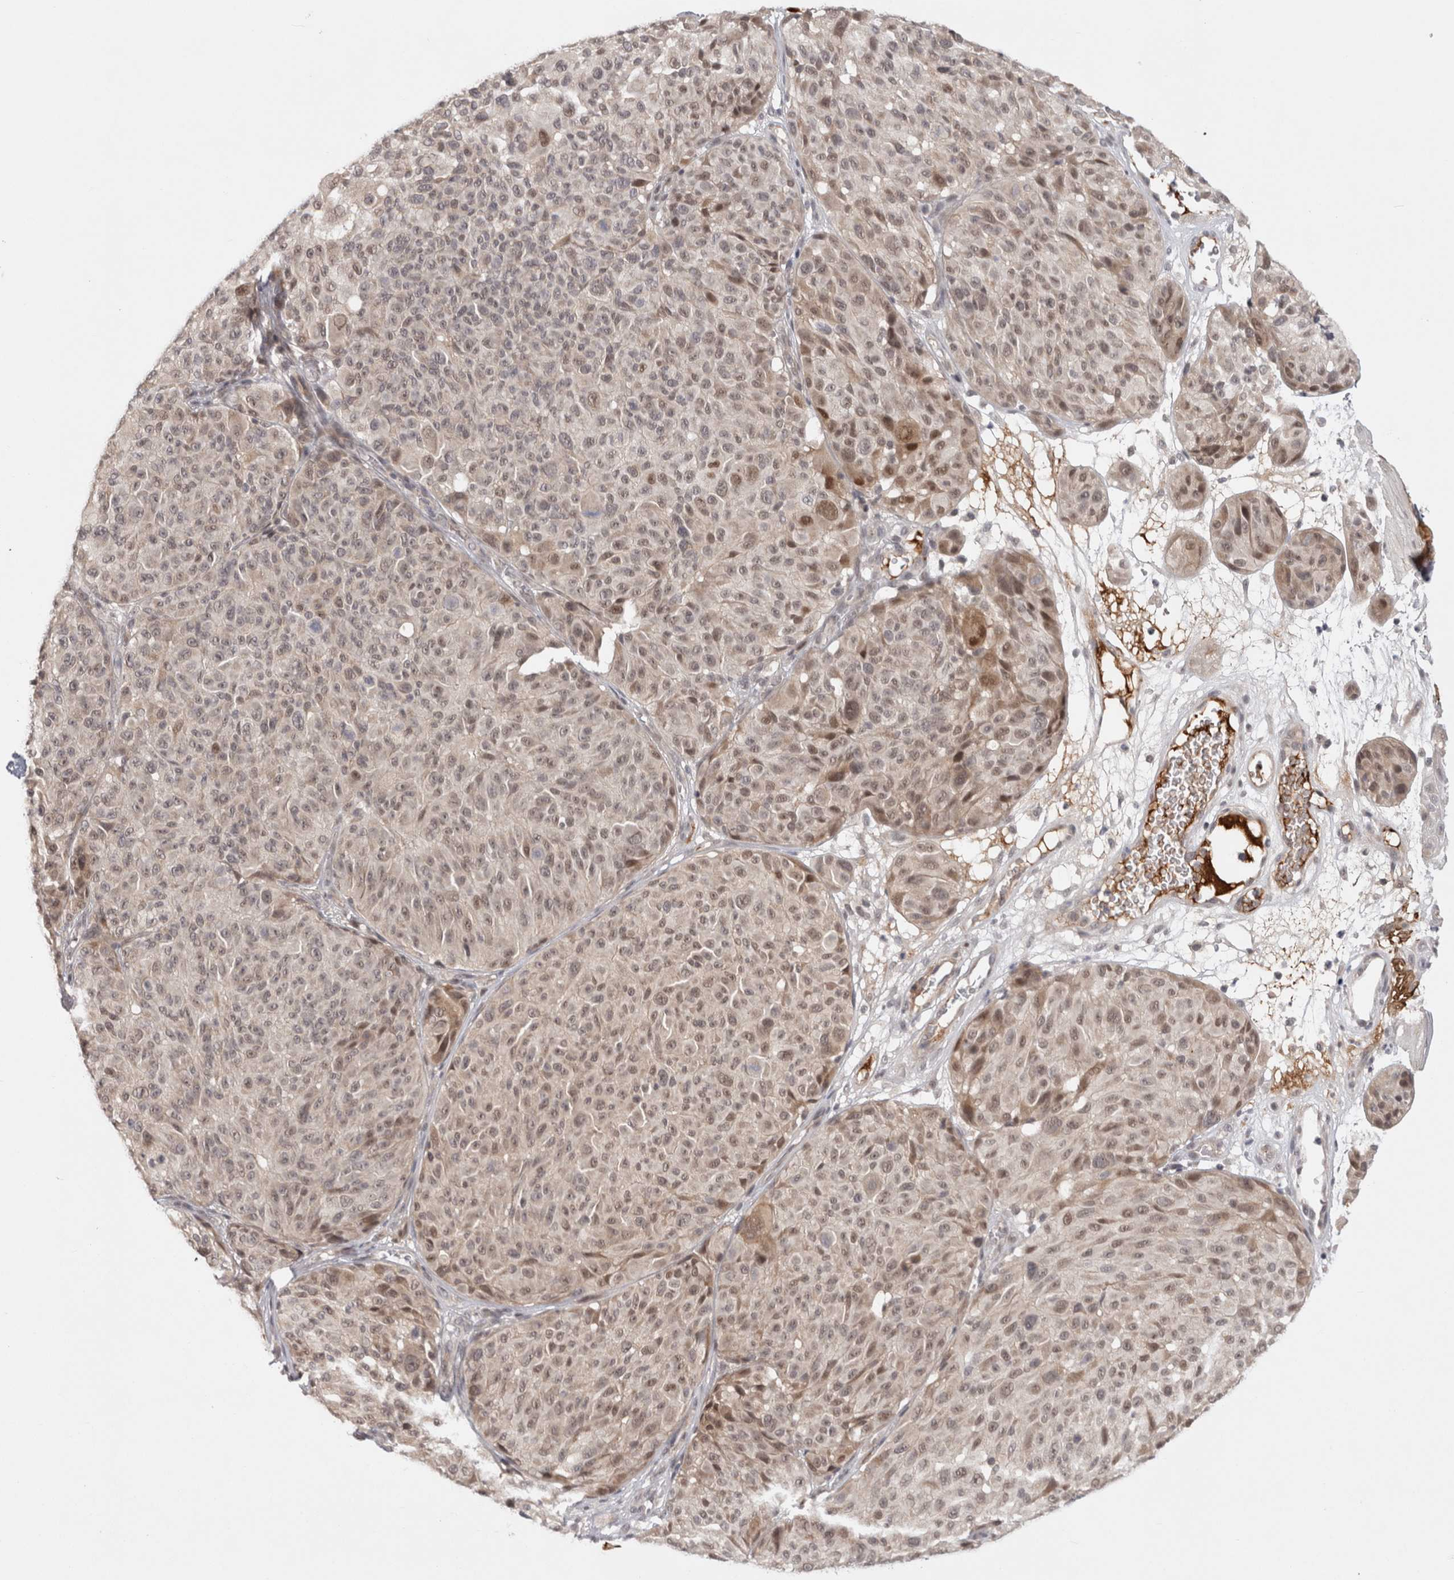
{"staining": {"intensity": "weak", "quantity": "25%-75%", "location": "cytoplasmic/membranous,nuclear"}, "tissue": "melanoma", "cell_type": "Tumor cells", "image_type": "cancer", "snomed": [{"axis": "morphology", "description": "Malignant melanoma, NOS"}, {"axis": "topography", "description": "Skin"}], "caption": "Weak cytoplasmic/membranous and nuclear protein staining is present in approximately 25%-75% of tumor cells in malignant melanoma. (Stains: DAB in brown, nuclei in blue, Microscopy: brightfield microscopy at high magnification).", "gene": "ZNF318", "patient": {"sex": "male", "age": 83}}